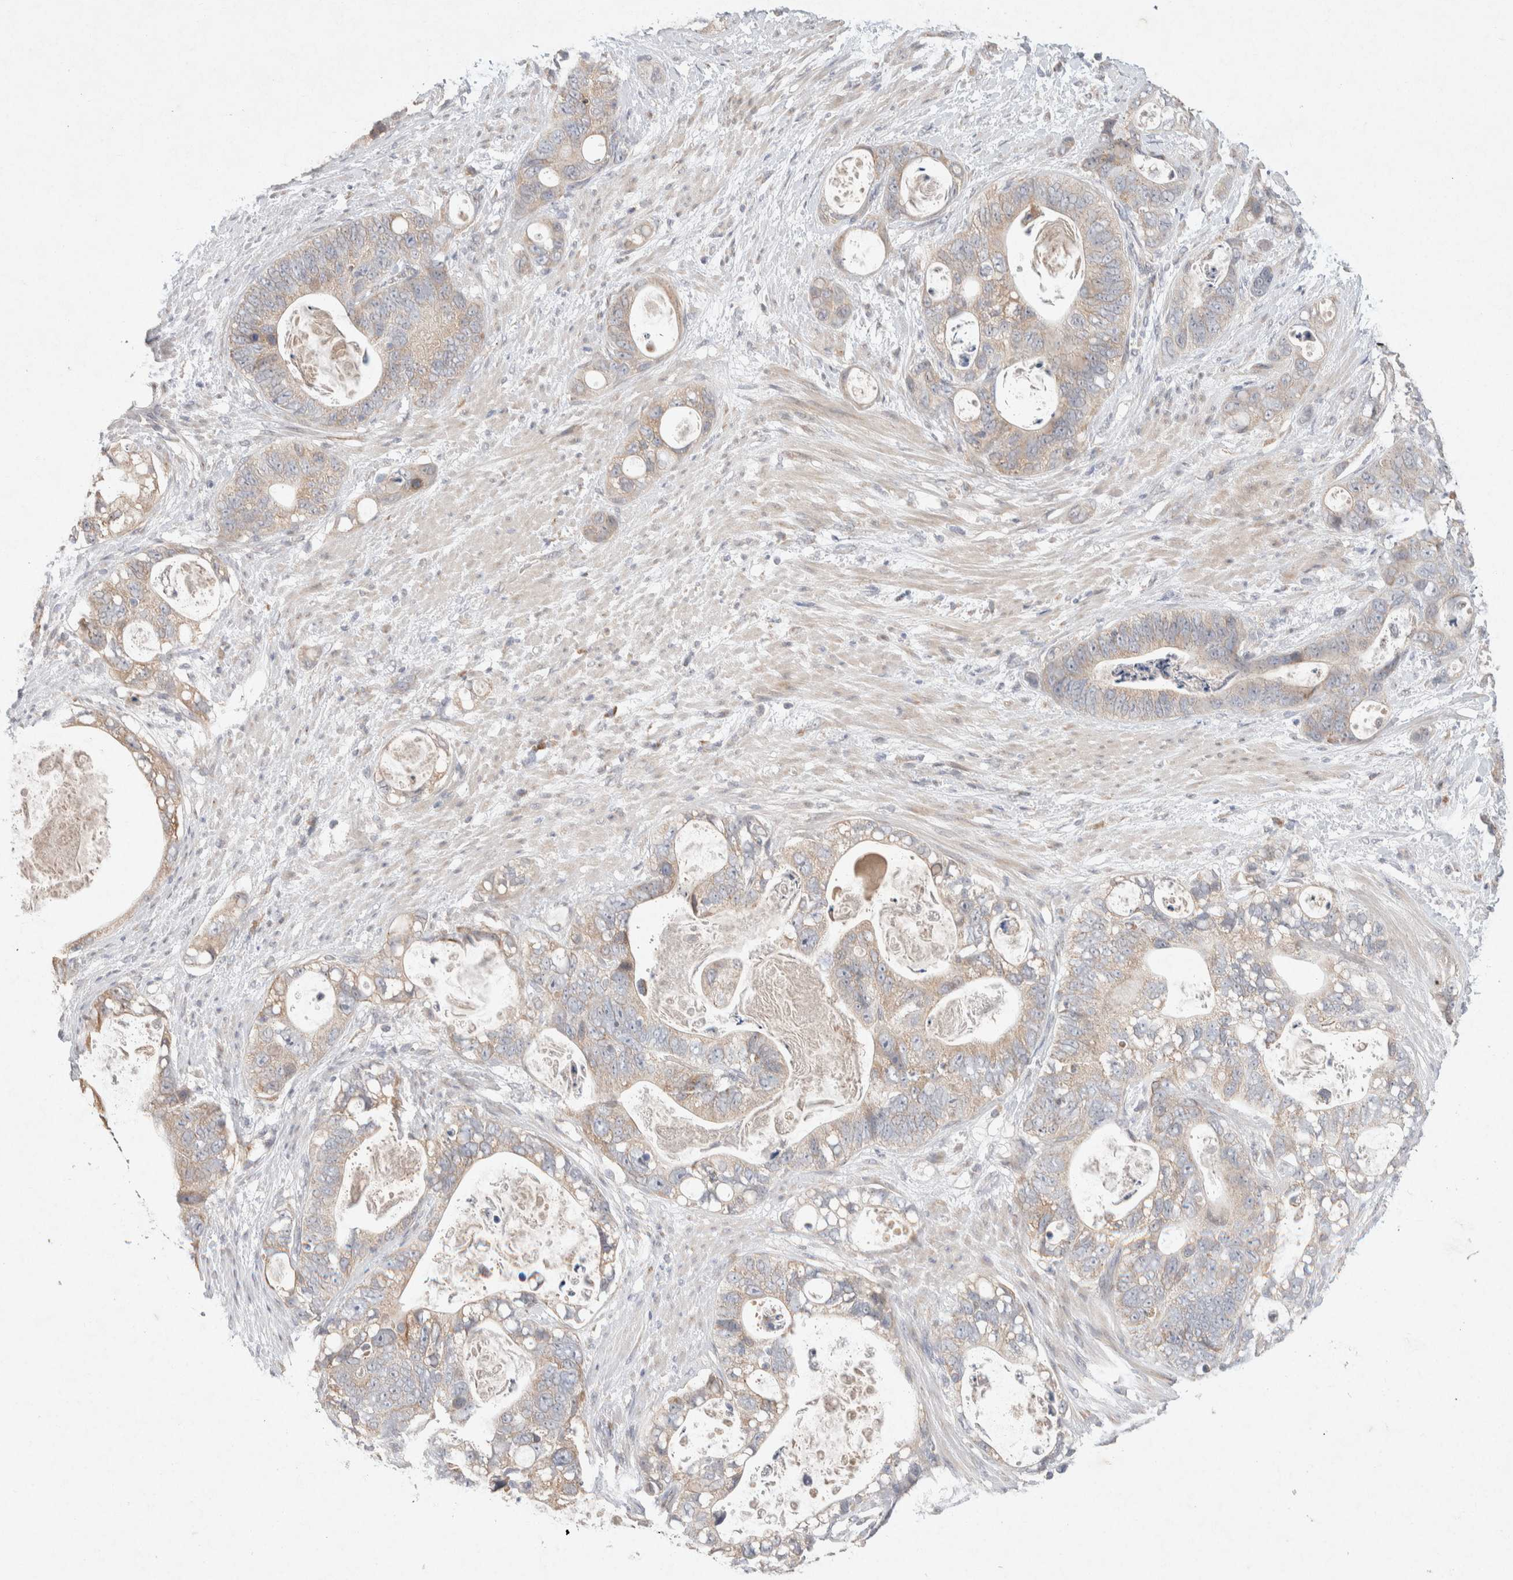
{"staining": {"intensity": "weak", "quantity": ">75%", "location": "cytoplasmic/membranous"}, "tissue": "stomach cancer", "cell_type": "Tumor cells", "image_type": "cancer", "snomed": [{"axis": "morphology", "description": "Normal tissue, NOS"}, {"axis": "morphology", "description": "Adenocarcinoma, NOS"}, {"axis": "topography", "description": "Stomach"}], "caption": "The histopathology image shows staining of stomach cancer, revealing weak cytoplasmic/membranous protein expression (brown color) within tumor cells.", "gene": "CMTM4", "patient": {"sex": "female", "age": 89}}